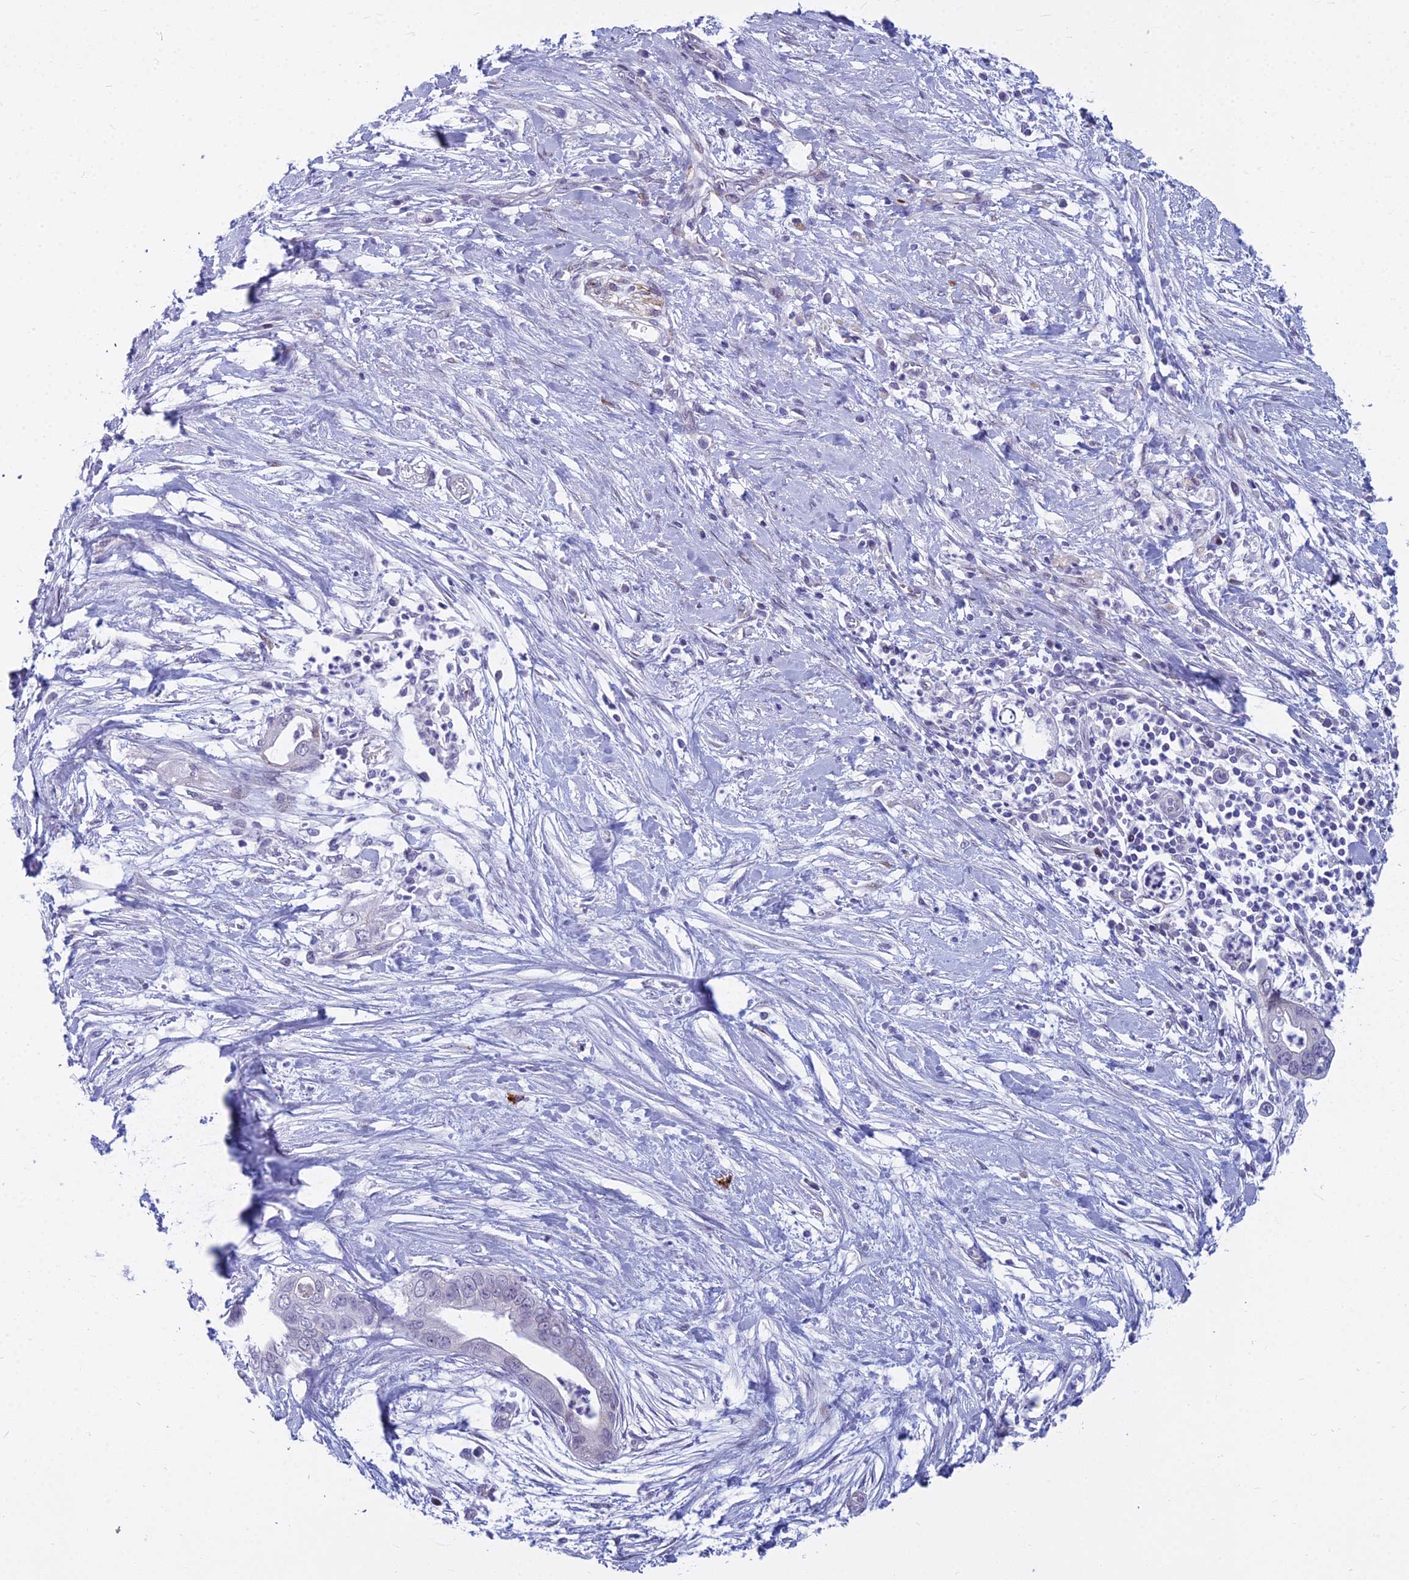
{"staining": {"intensity": "negative", "quantity": "none", "location": "none"}, "tissue": "pancreatic cancer", "cell_type": "Tumor cells", "image_type": "cancer", "snomed": [{"axis": "morphology", "description": "Adenocarcinoma, NOS"}, {"axis": "topography", "description": "Pancreas"}], "caption": "Immunohistochemistry (IHC) of human pancreatic cancer demonstrates no positivity in tumor cells.", "gene": "MYBPC2", "patient": {"sex": "male", "age": 75}}